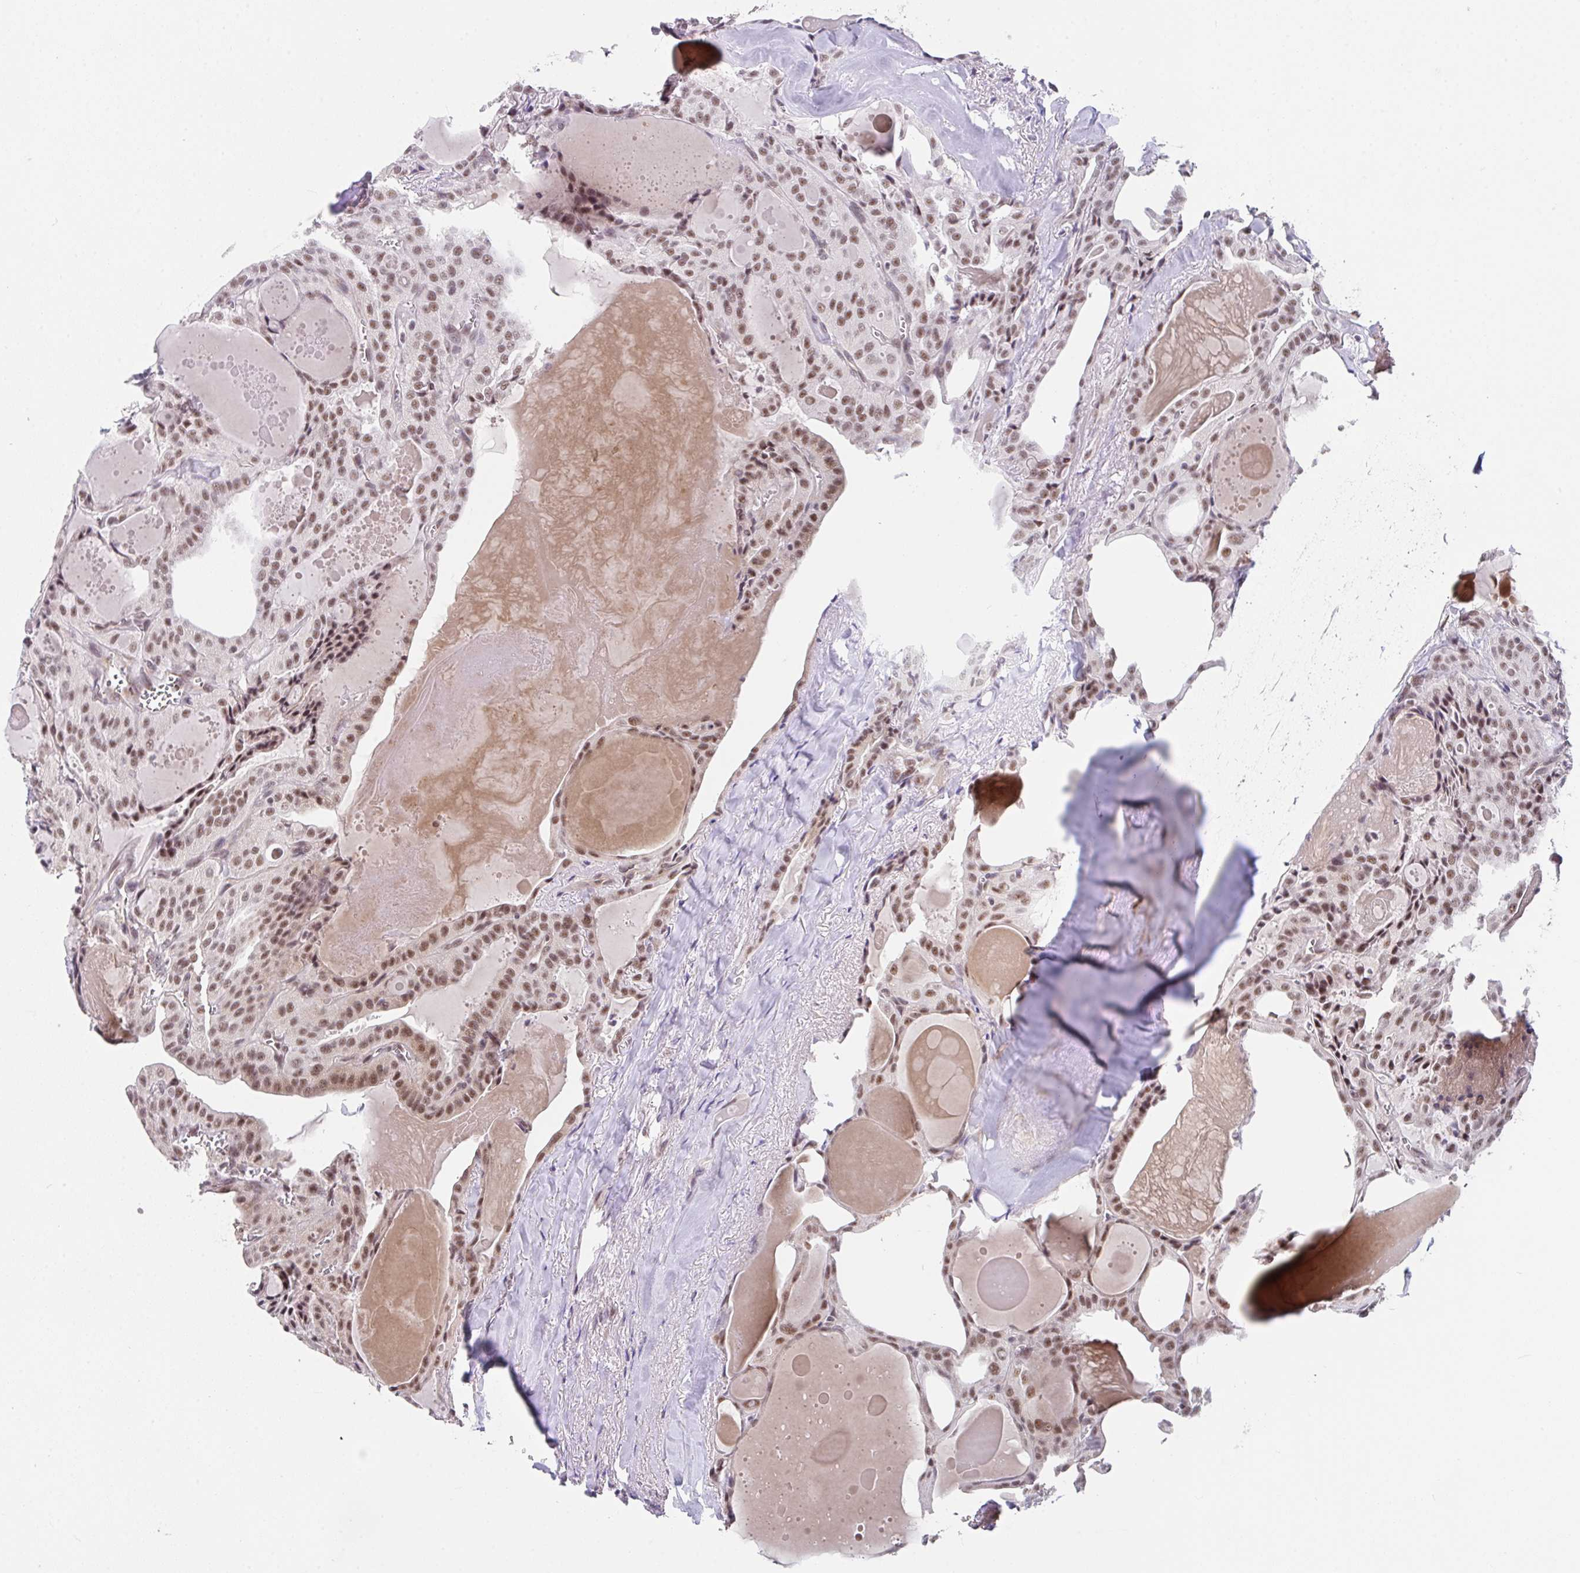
{"staining": {"intensity": "moderate", "quantity": ">75%", "location": "nuclear"}, "tissue": "thyroid cancer", "cell_type": "Tumor cells", "image_type": "cancer", "snomed": [{"axis": "morphology", "description": "Papillary adenocarcinoma, NOS"}, {"axis": "topography", "description": "Thyroid gland"}], "caption": "IHC (DAB) staining of thyroid cancer shows moderate nuclear protein expression in approximately >75% of tumor cells. The staining was performed using DAB (3,3'-diaminobenzidine), with brown indicating positive protein expression. Nuclei are stained blue with hematoxylin.", "gene": "RBBP6", "patient": {"sex": "male", "age": 52}}